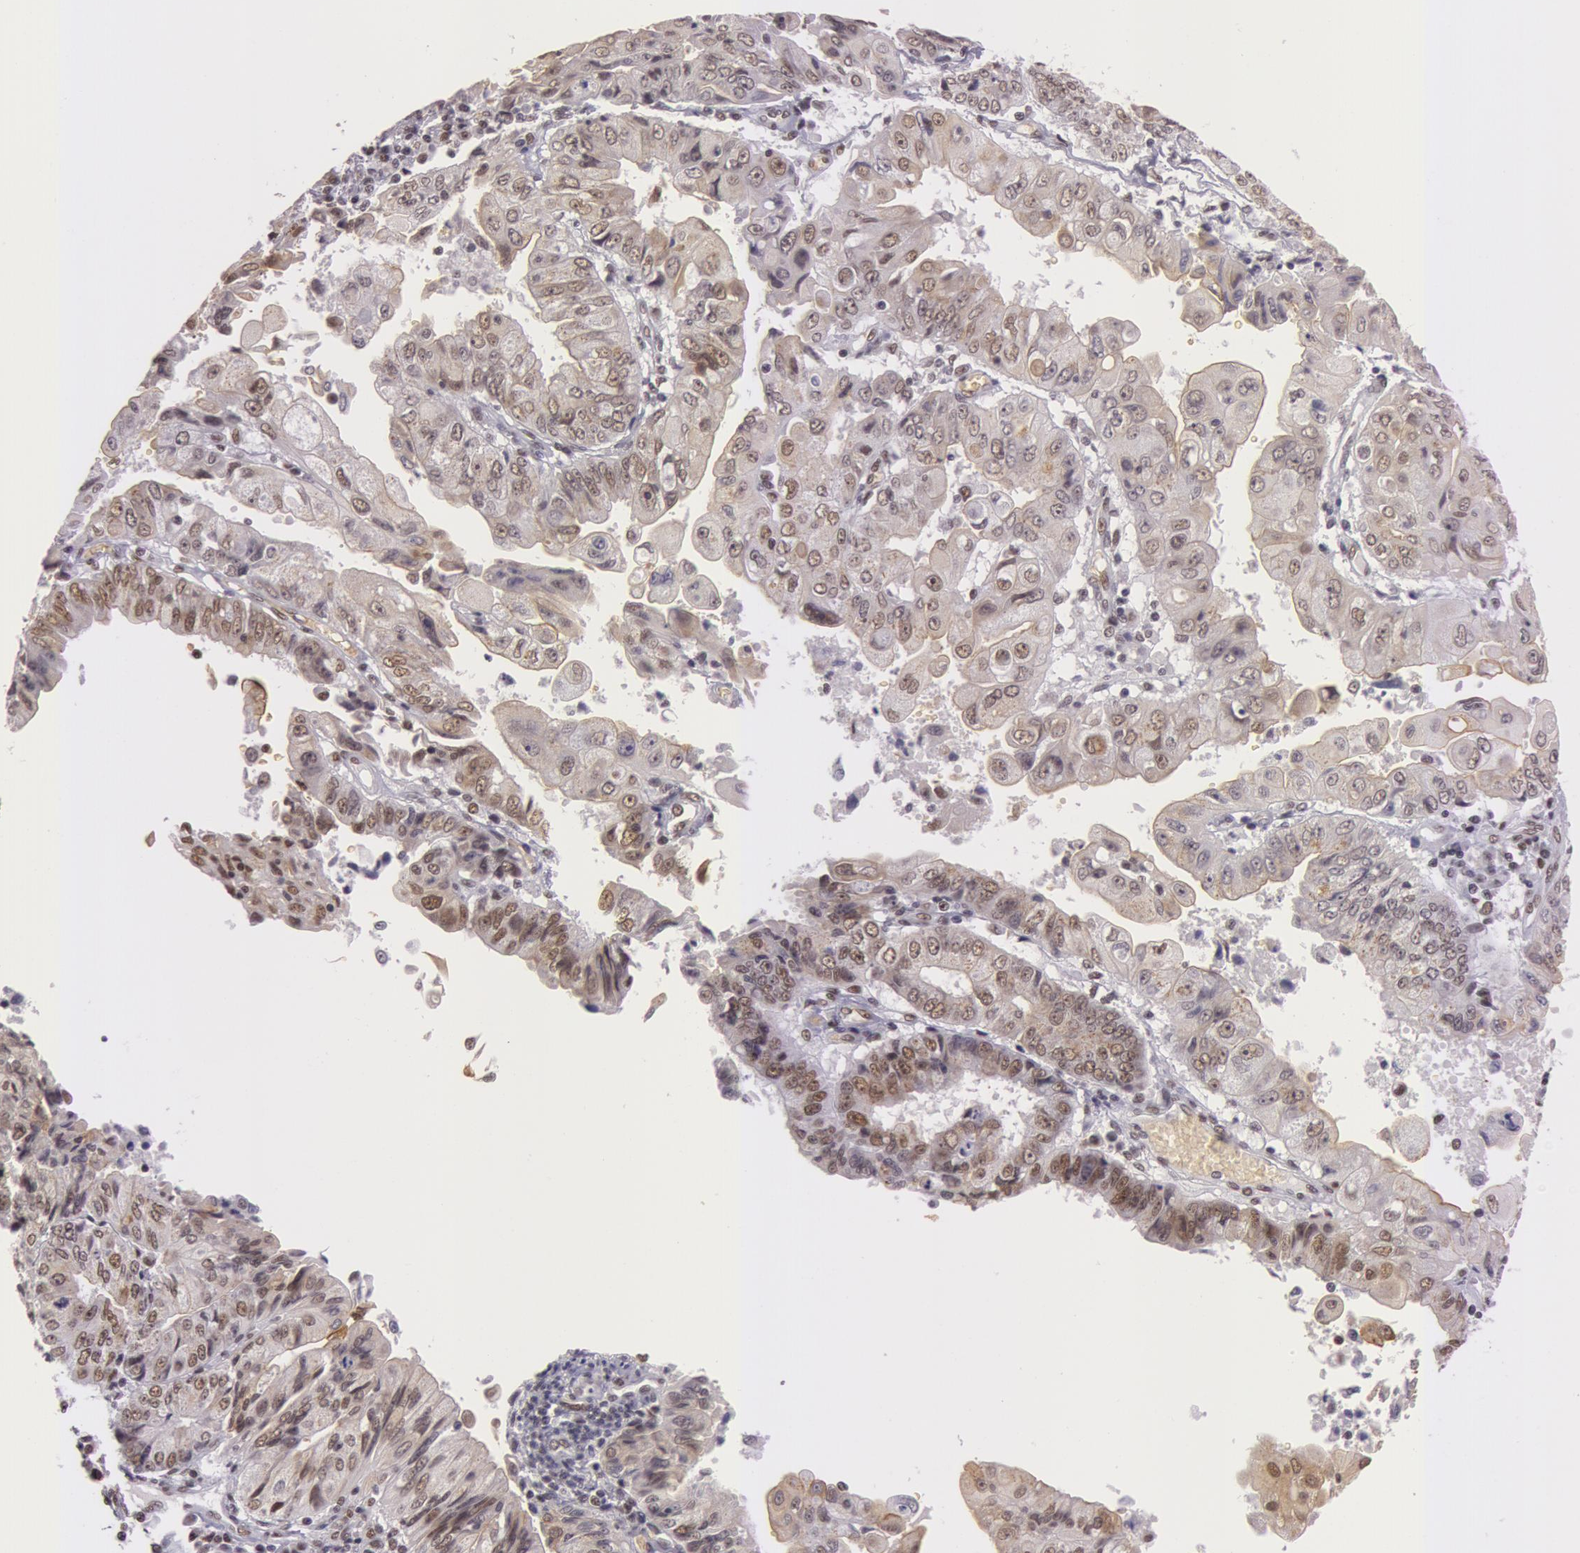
{"staining": {"intensity": "weak", "quantity": "25%-75%", "location": "nuclear"}, "tissue": "endometrial cancer", "cell_type": "Tumor cells", "image_type": "cancer", "snomed": [{"axis": "morphology", "description": "Adenocarcinoma, NOS"}, {"axis": "topography", "description": "Endometrium"}], "caption": "Endometrial cancer (adenocarcinoma) tissue shows weak nuclear positivity in approximately 25%-75% of tumor cells Nuclei are stained in blue.", "gene": "NBN", "patient": {"sex": "female", "age": 75}}